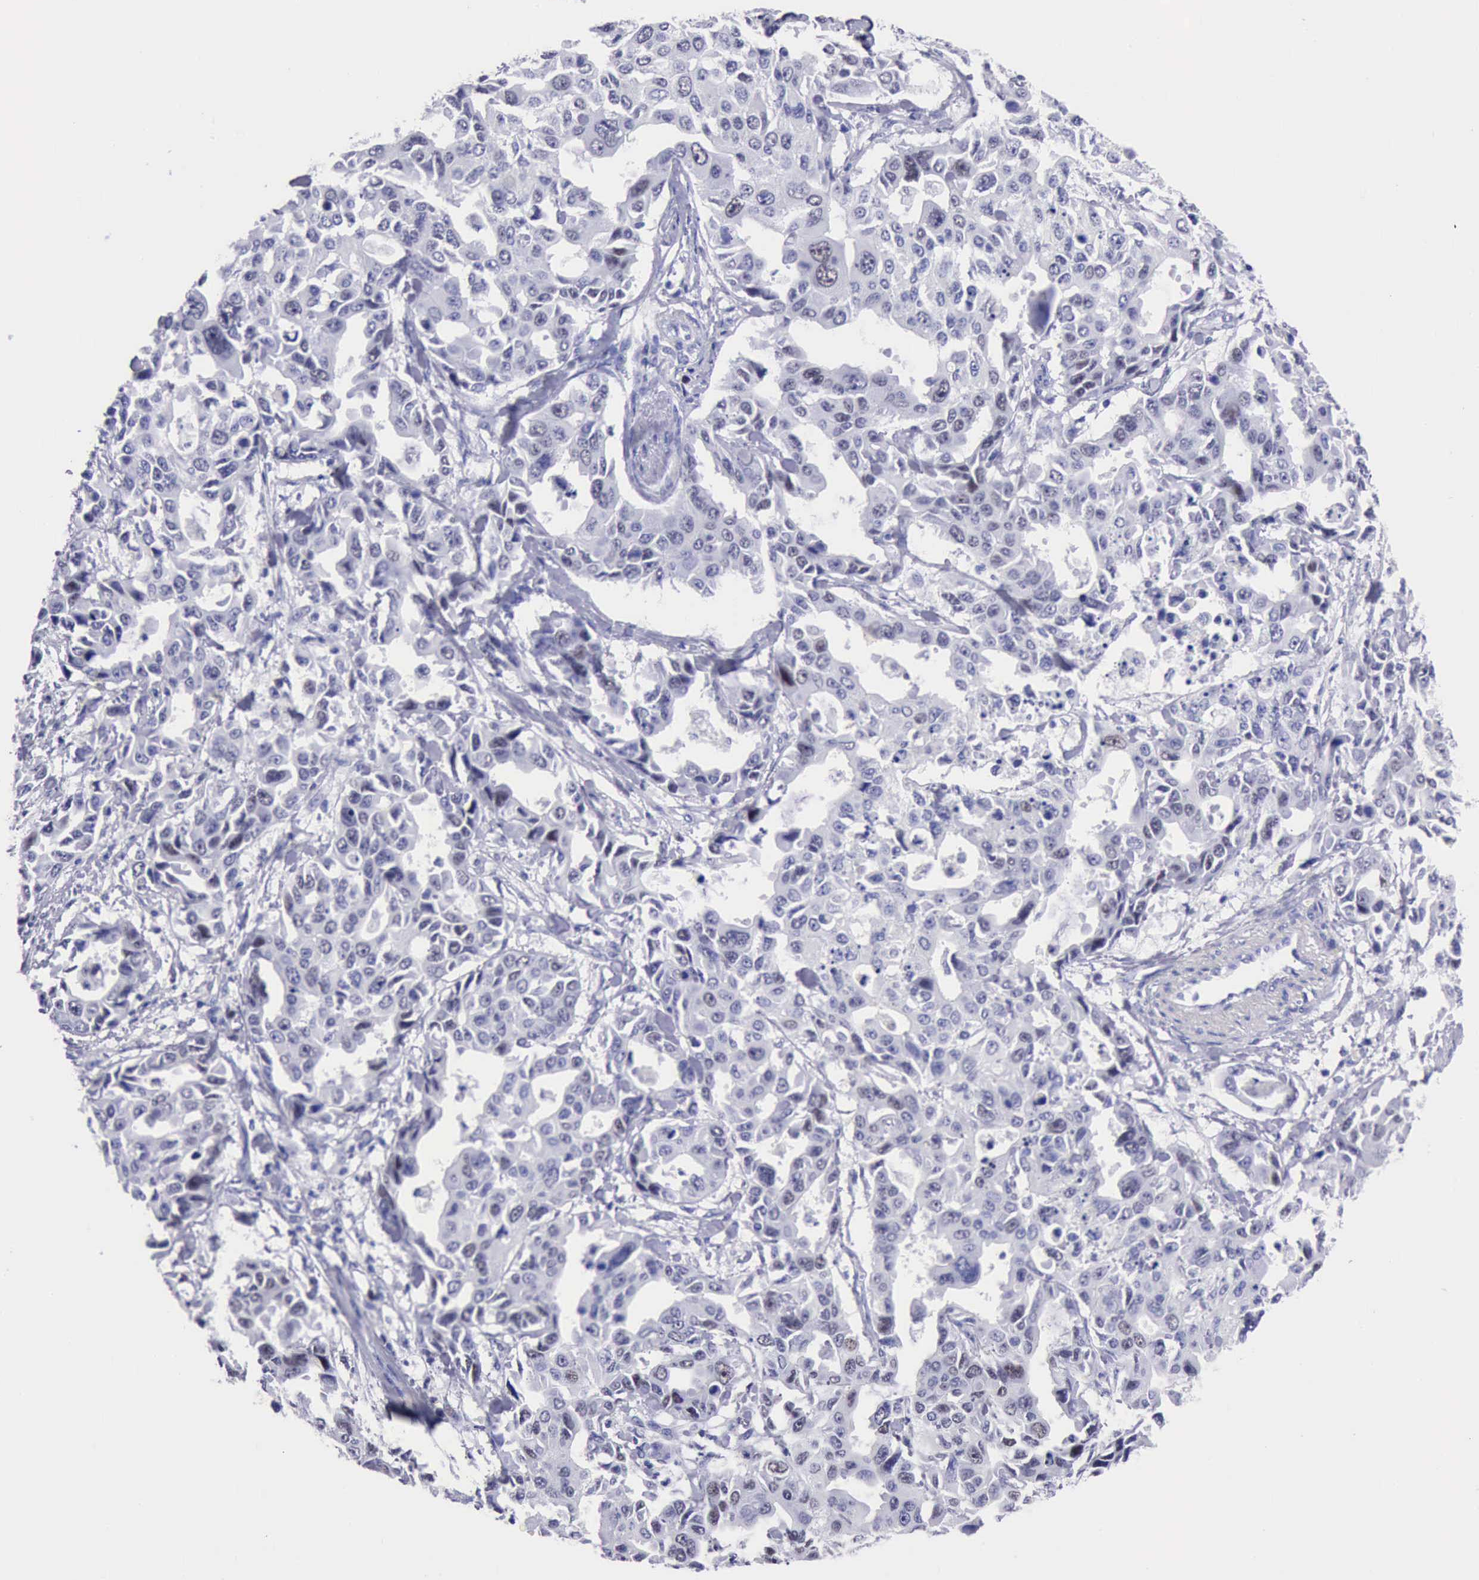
{"staining": {"intensity": "negative", "quantity": "none", "location": "none"}, "tissue": "lung cancer", "cell_type": "Tumor cells", "image_type": "cancer", "snomed": [{"axis": "morphology", "description": "Adenocarcinoma, NOS"}, {"axis": "topography", "description": "Lung"}], "caption": "The micrograph shows no significant positivity in tumor cells of adenocarcinoma (lung).", "gene": "MCM2", "patient": {"sex": "male", "age": 64}}